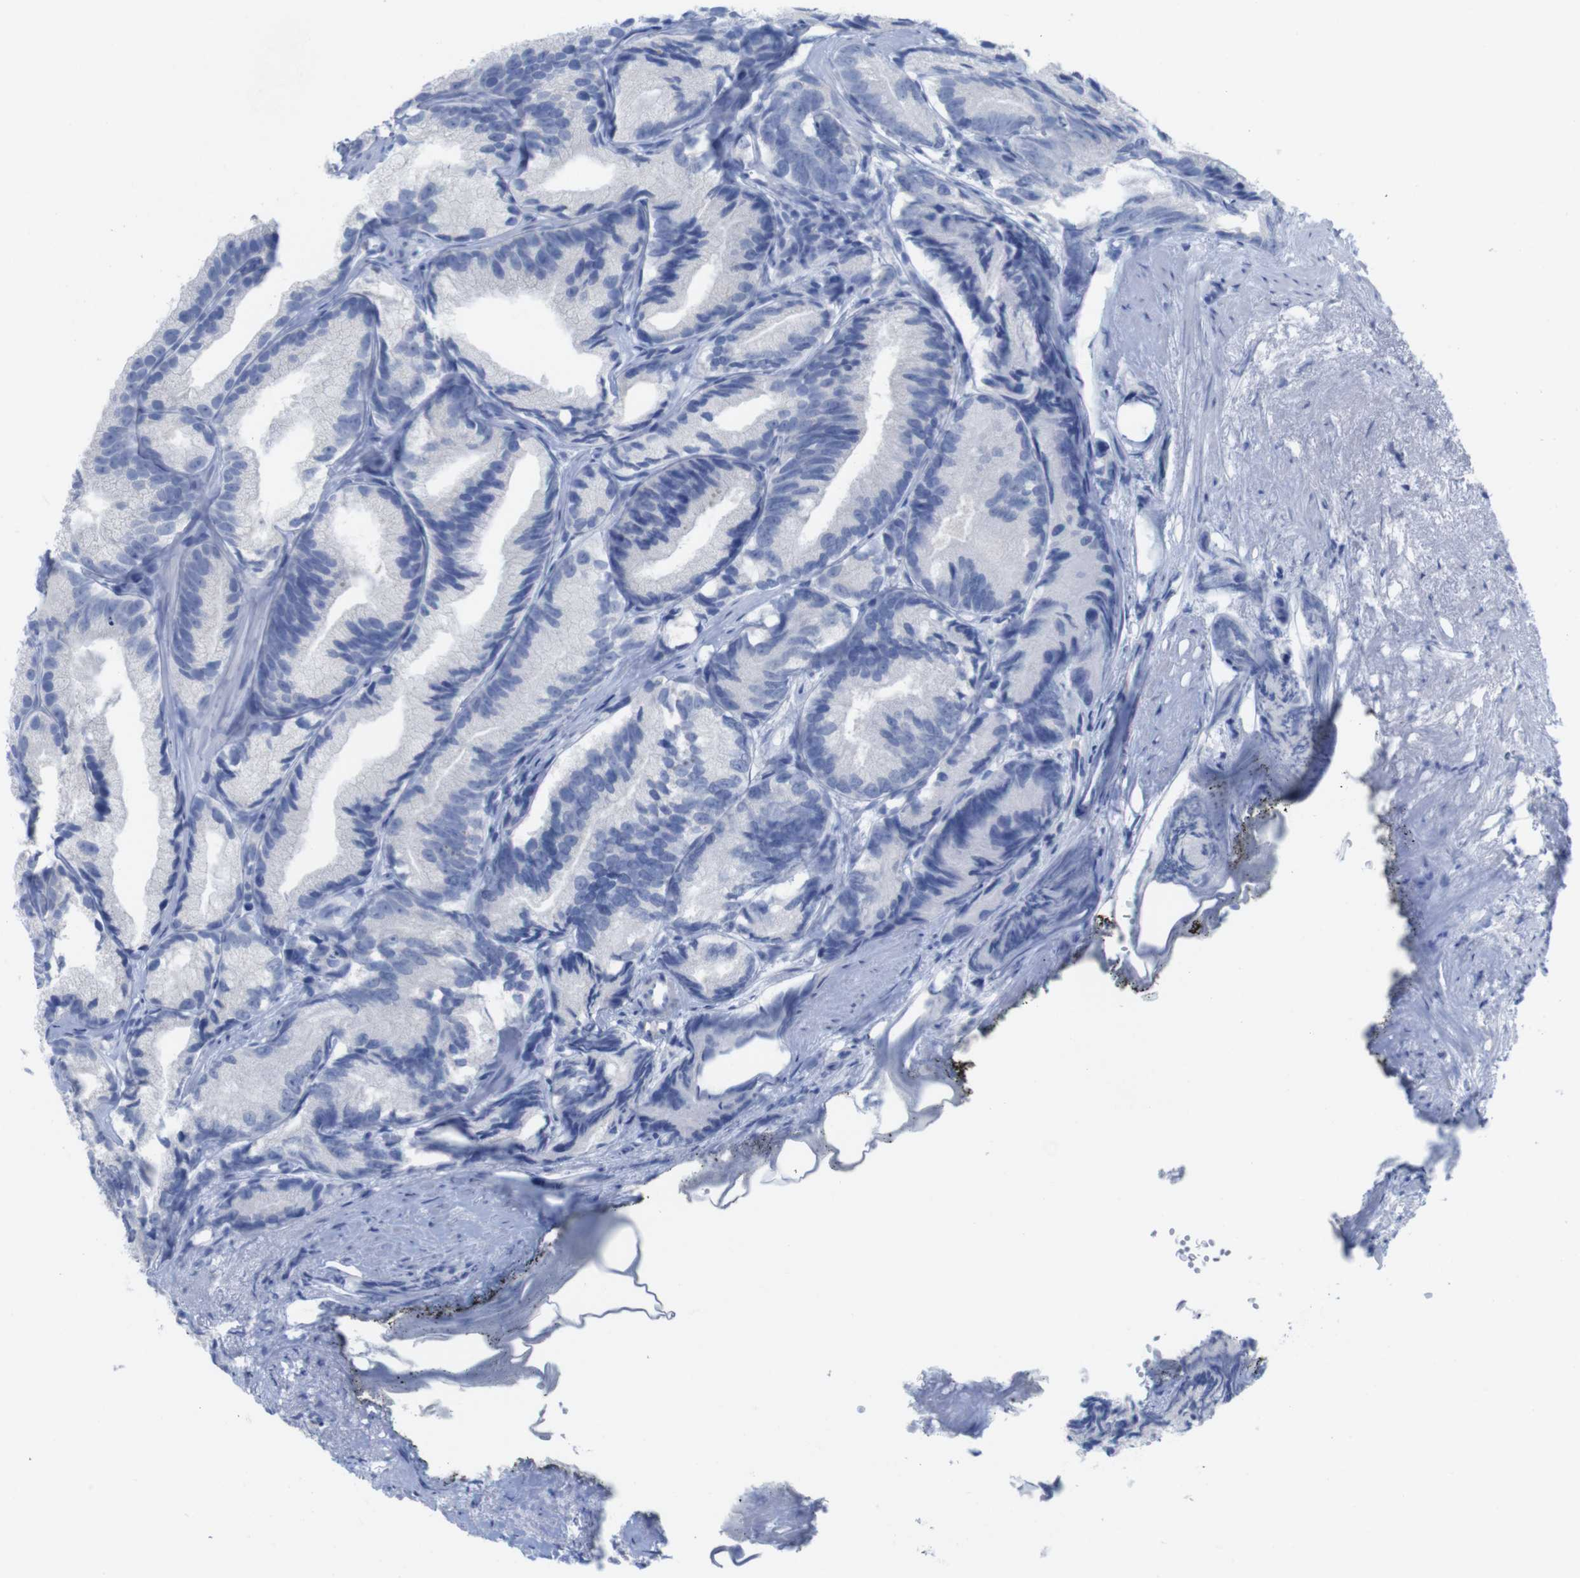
{"staining": {"intensity": "negative", "quantity": "none", "location": "none"}, "tissue": "prostate cancer", "cell_type": "Tumor cells", "image_type": "cancer", "snomed": [{"axis": "morphology", "description": "Adenocarcinoma, Low grade"}, {"axis": "topography", "description": "Prostate"}], "caption": "There is no significant staining in tumor cells of prostate cancer (low-grade adenocarcinoma).", "gene": "PNMA1", "patient": {"sex": "male", "age": 89}}